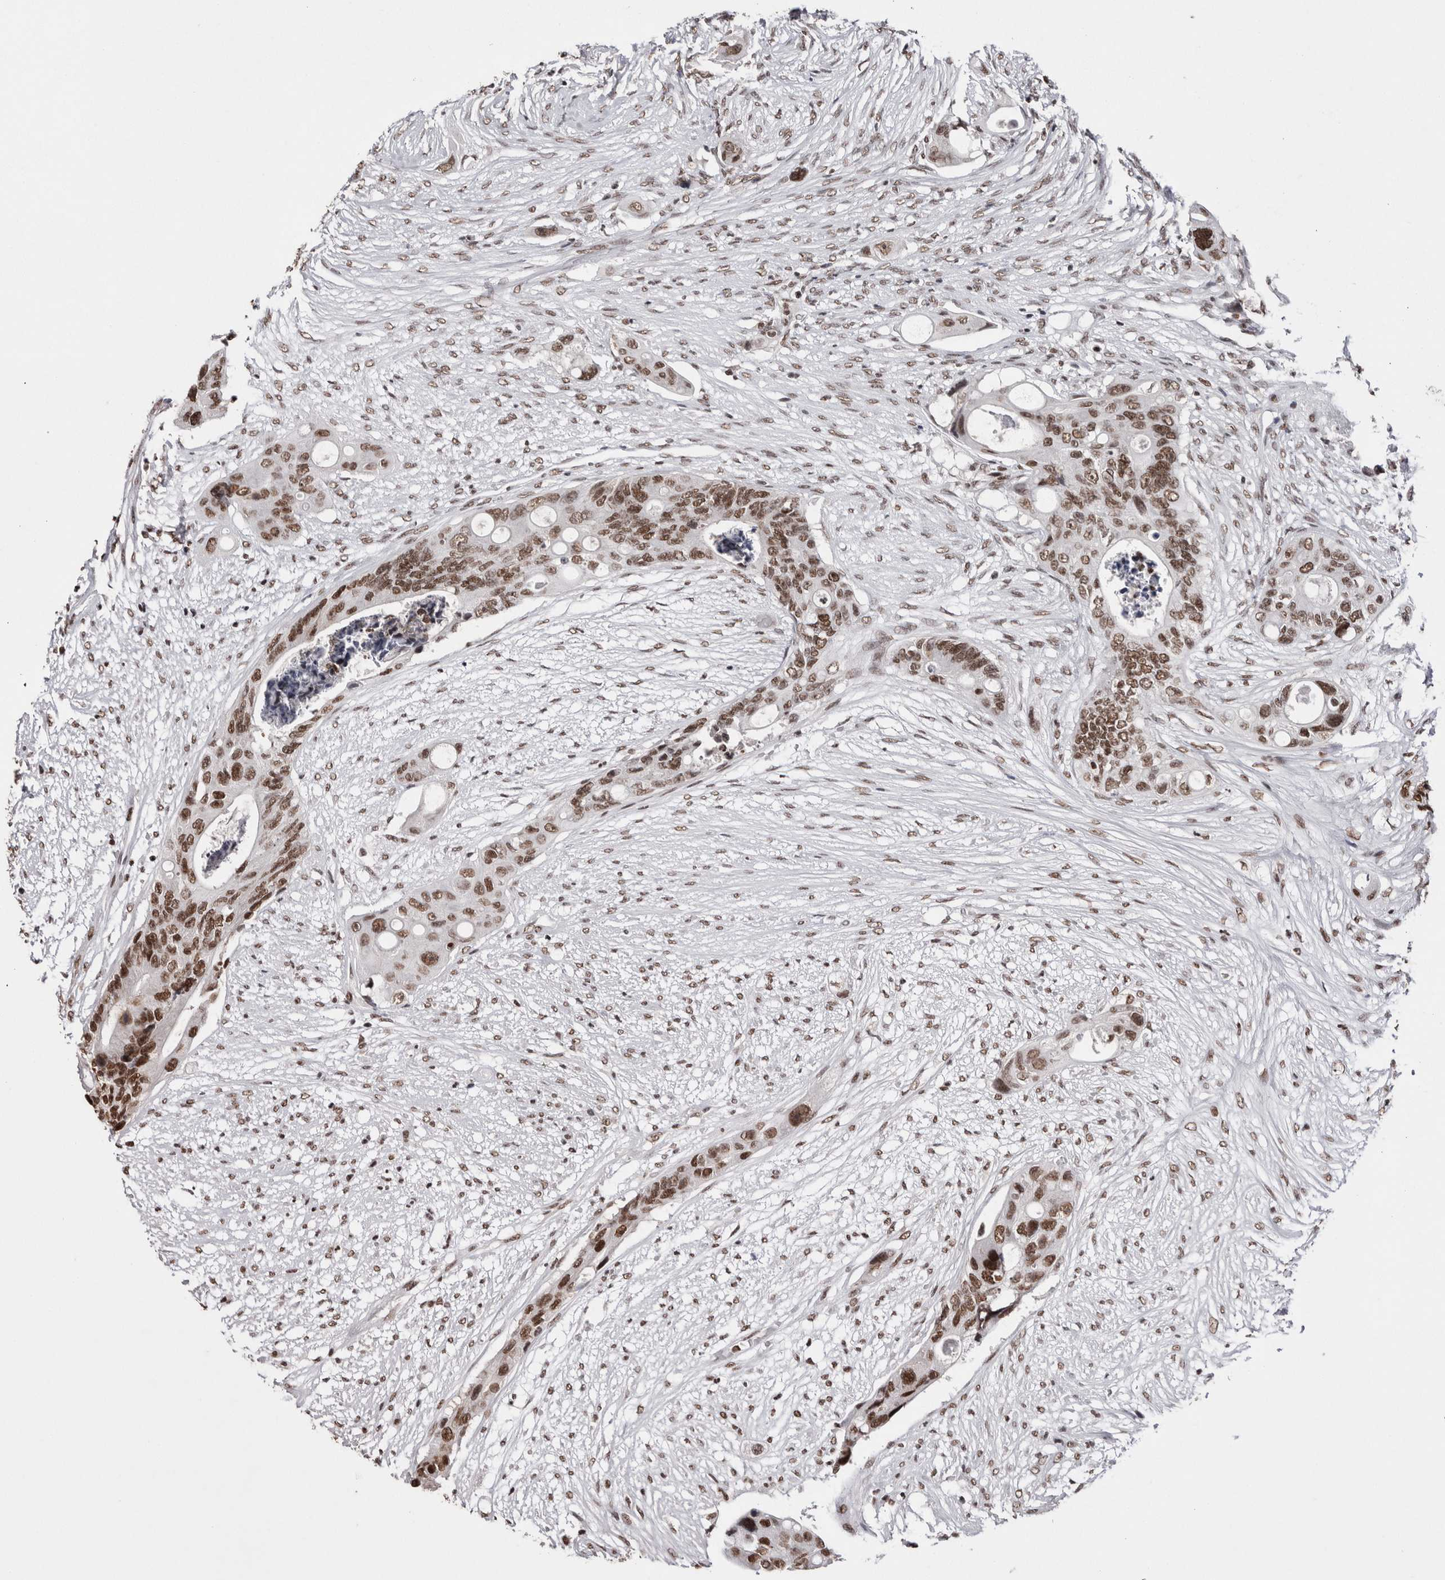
{"staining": {"intensity": "moderate", "quantity": ">75%", "location": "nuclear"}, "tissue": "colorectal cancer", "cell_type": "Tumor cells", "image_type": "cancer", "snomed": [{"axis": "morphology", "description": "Adenocarcinoma, NOS"}, {"axis": "topography", "description": "Colon"}], "caption": "IHC of colorectal cancer shows medium levels of moderate nuclear positivity in about >75% of tumor cells.", "gene": "SMC1A", "patient": {"sex": "female", "age": 57}}